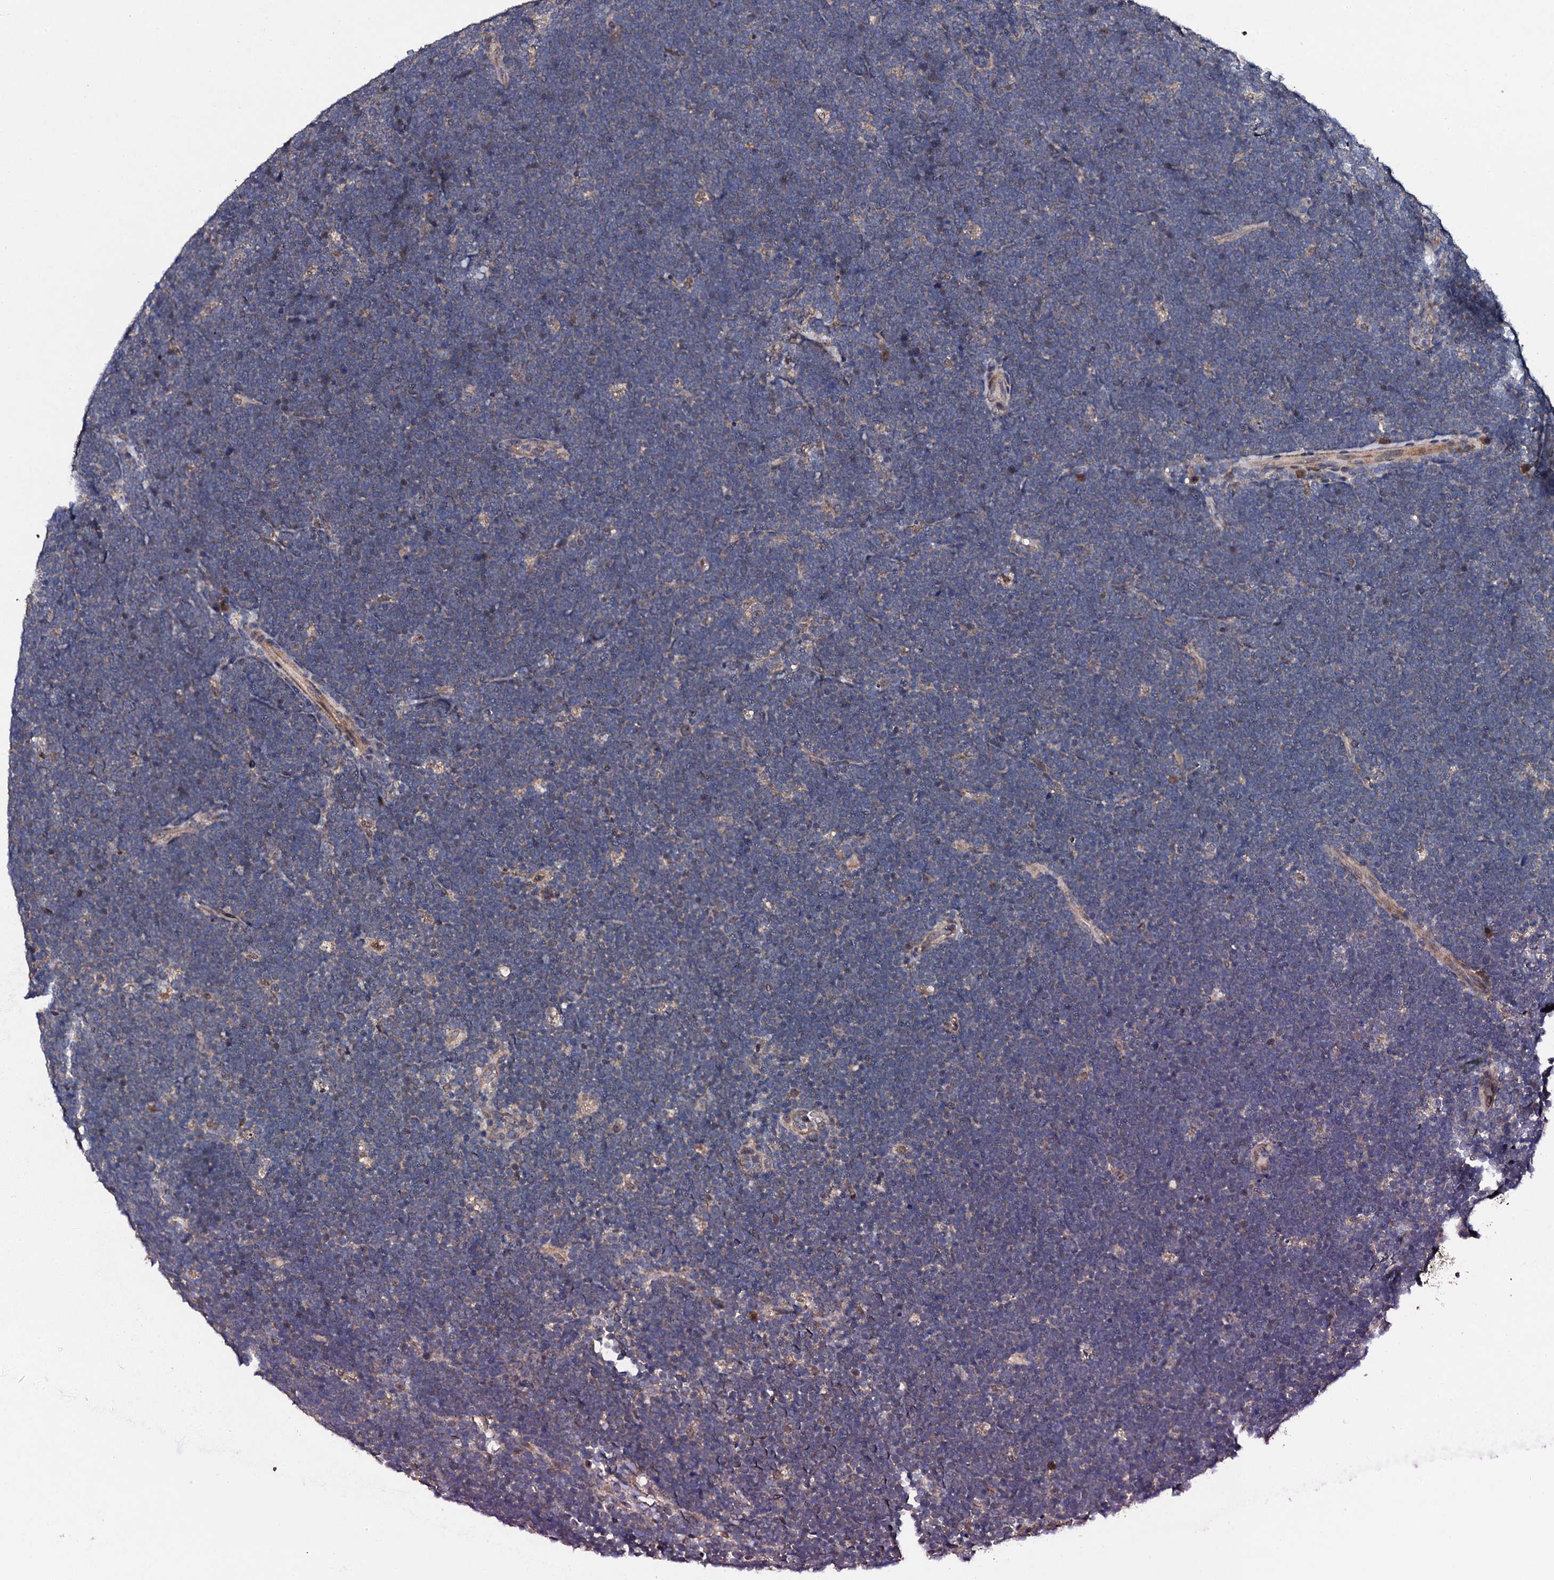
{"staining": {"intensity": "negative", "quantity": "none", "location": "none"}, "tissue": "lymphoma", "cell_type": "Tumor cells", "image_type": "cancer", "snomed": [{"axis": "morphology", "description": "Malignant lymphoma, non-Hodgkin's type, High grade"}, {"axis": "topography", "description": "Lymph node"}], "caption": "High-grade malignant lymphoma, non-Hodgkin's type was stained to show a protein in brown. There is no significant staining in tumor cells.", "gene": "IP6K1", "patient": {"sex": "male", "age": 13}}